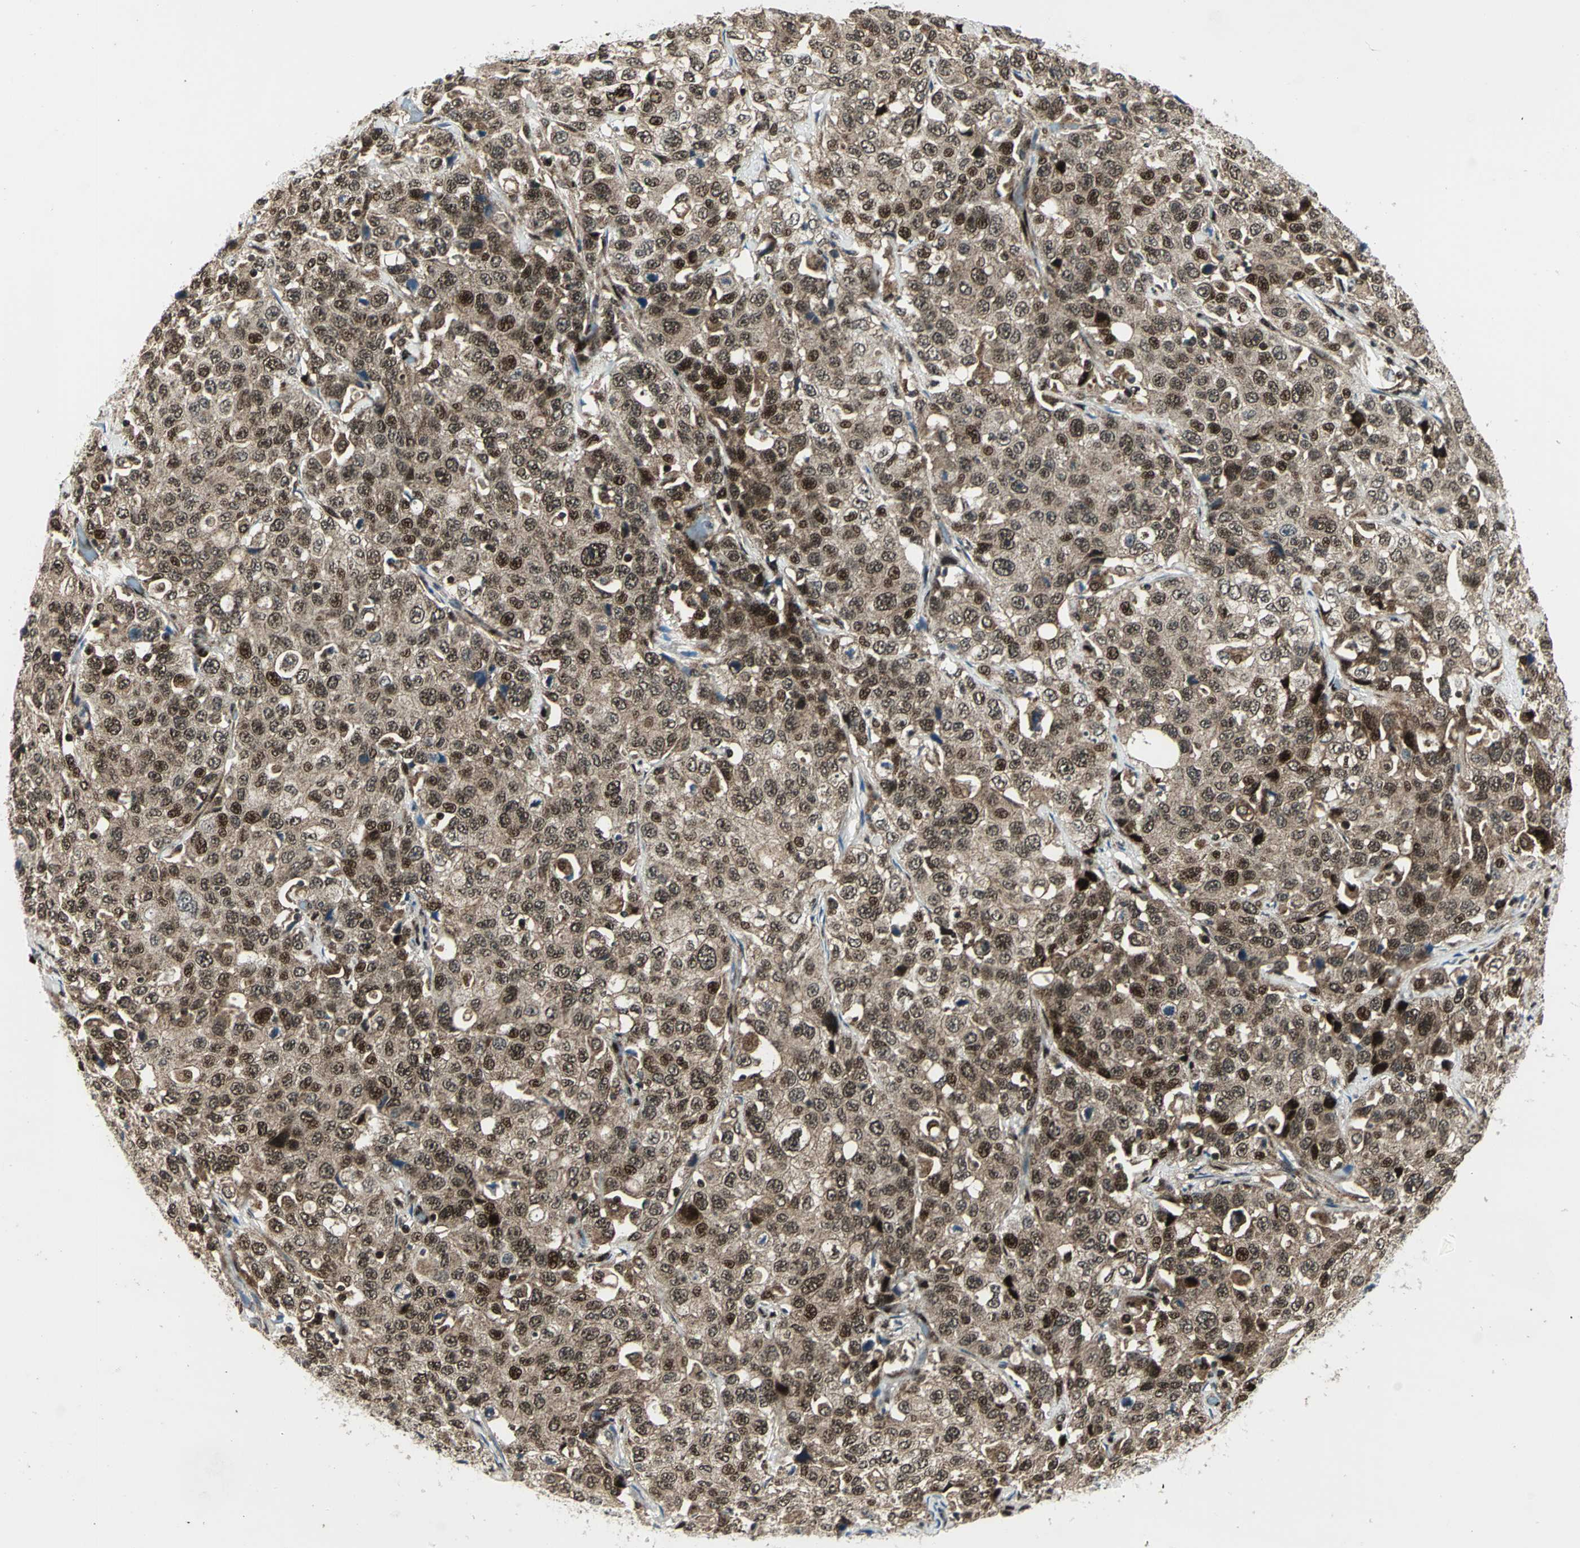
{"staining": {"intensity": "moderate", "quantity": ">75%", "location": "cytoplasmic/membranous,nuclear"}, "tissue": "stomach cancer", "cell_type": "Tumor cells", "image_type": "cancer", "snomed": [{"axis": "morphology", "description": "Normal tissue, NOS"}, {"axis": "morphology", "description": "Adenocarcinoma, NOS"}, {"axis": "topography", "description": "Stomach"}], "caption": "Immunohistochemical staining of stomach cancer (adenocarcinoma) demonstrates medium levels of moderate cytoplasmic/membranous and nuclear staining in about >75% of tumor cells. The staining was performed using DAB (3,3'-diaminobenzidine), with brown indicating positive protein expression. Nuclei are stained blue with hematoxylin.", "gene": "COPS5", "patient": {"sex": "male", "age": 48}}